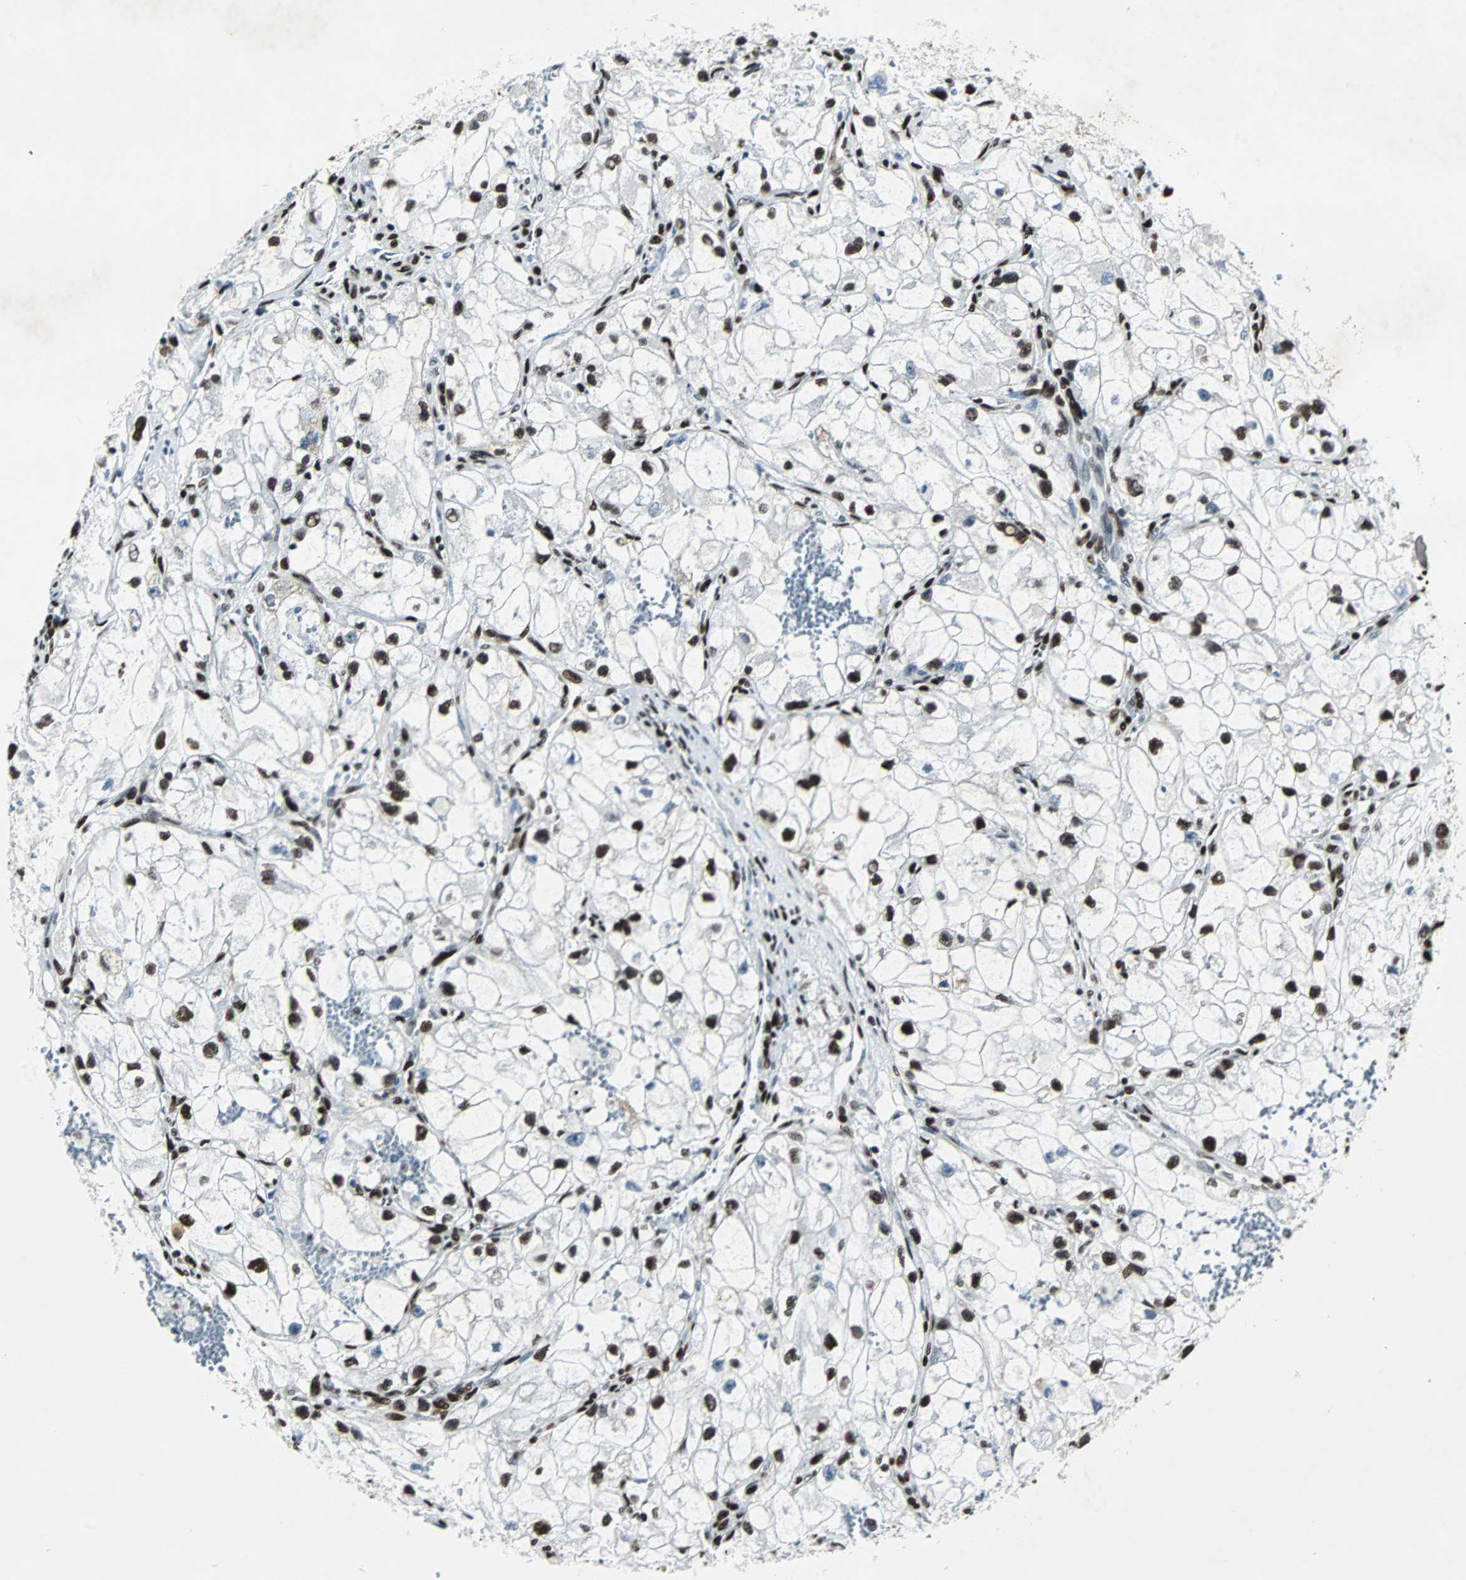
{"staining": {"intensity": "strong", "quantity": ">75%", "location": "nuclear"}, "tissue": "renal cancer", "cell_type": "Tumor cells", "image_type": "cancer", "snomed": [{"axis": "morphology", "description": "Adenocarcinoma, NOS"}, {"axis": "topography", "description": "Kidney"}], "caption": "There is high levels of strong nuclear staining in tumor cells of renal cancer, as demonstrated by immunohistochemical staining (brown color).", "gene": "MEF2D", "patient": {"sex": "female", "age": 70}}